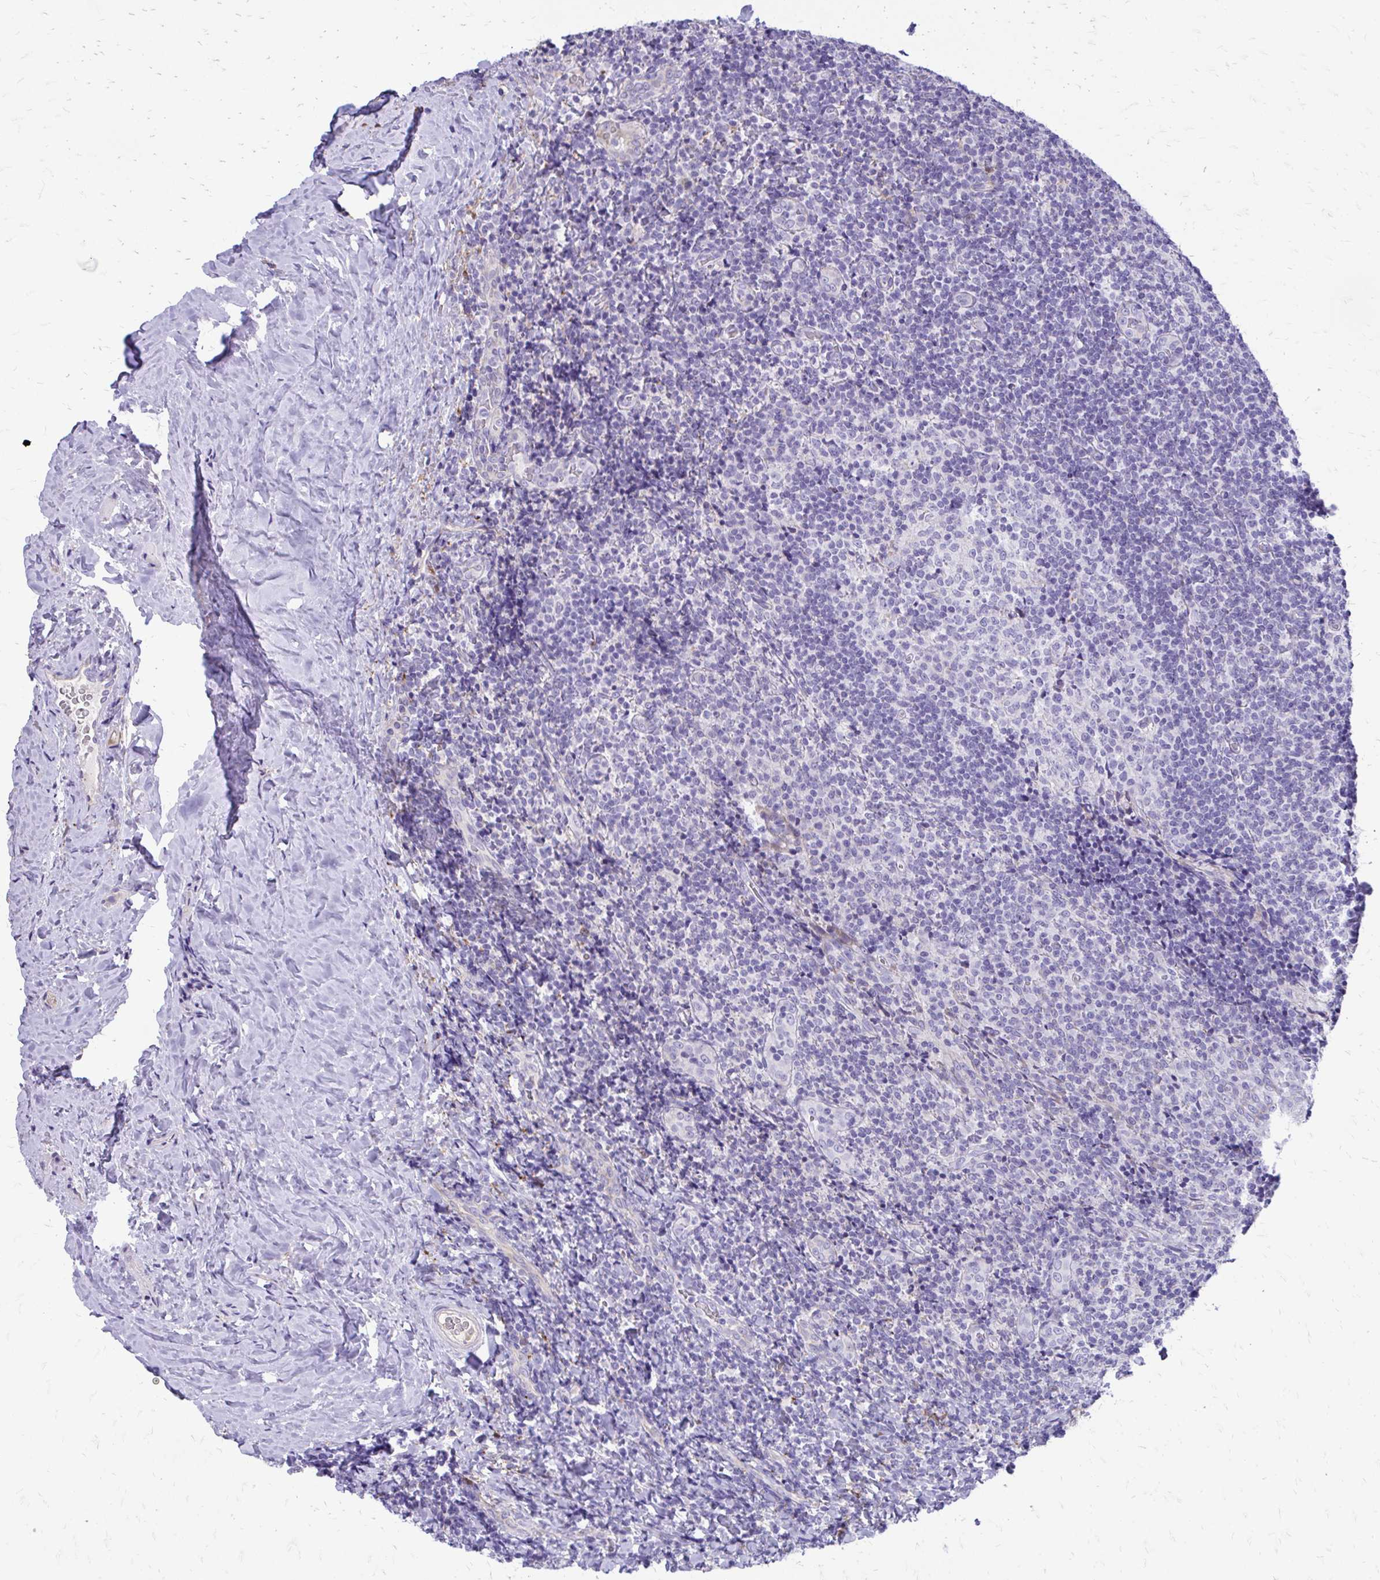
{"staining": {"intensity": "negative", "quantity": "none", "location": "none"}, "tissue": "tonsil", "cell_type": "Germinal center cells", "image_type": "normal", "snomed": [{"axis": "morphology", "description": "Normal tissue, NOS"}, {"axis": "topography", "description": "Tonsil"}], "caption": "Immunohistochemistry (IHC) image of benign tonsil: tonsil stained with DAB (3,3'-diaminobenzidine) shows no significant protein positivity in germinal center cells. Brightfield microscopy of immunohistochemistry (IHC) stained with DAB (brown) and hematoxylin (blue), captured at high magnification.", "gene": "SIGLEC11", "patient": {"sex": "male", "age": 17}}